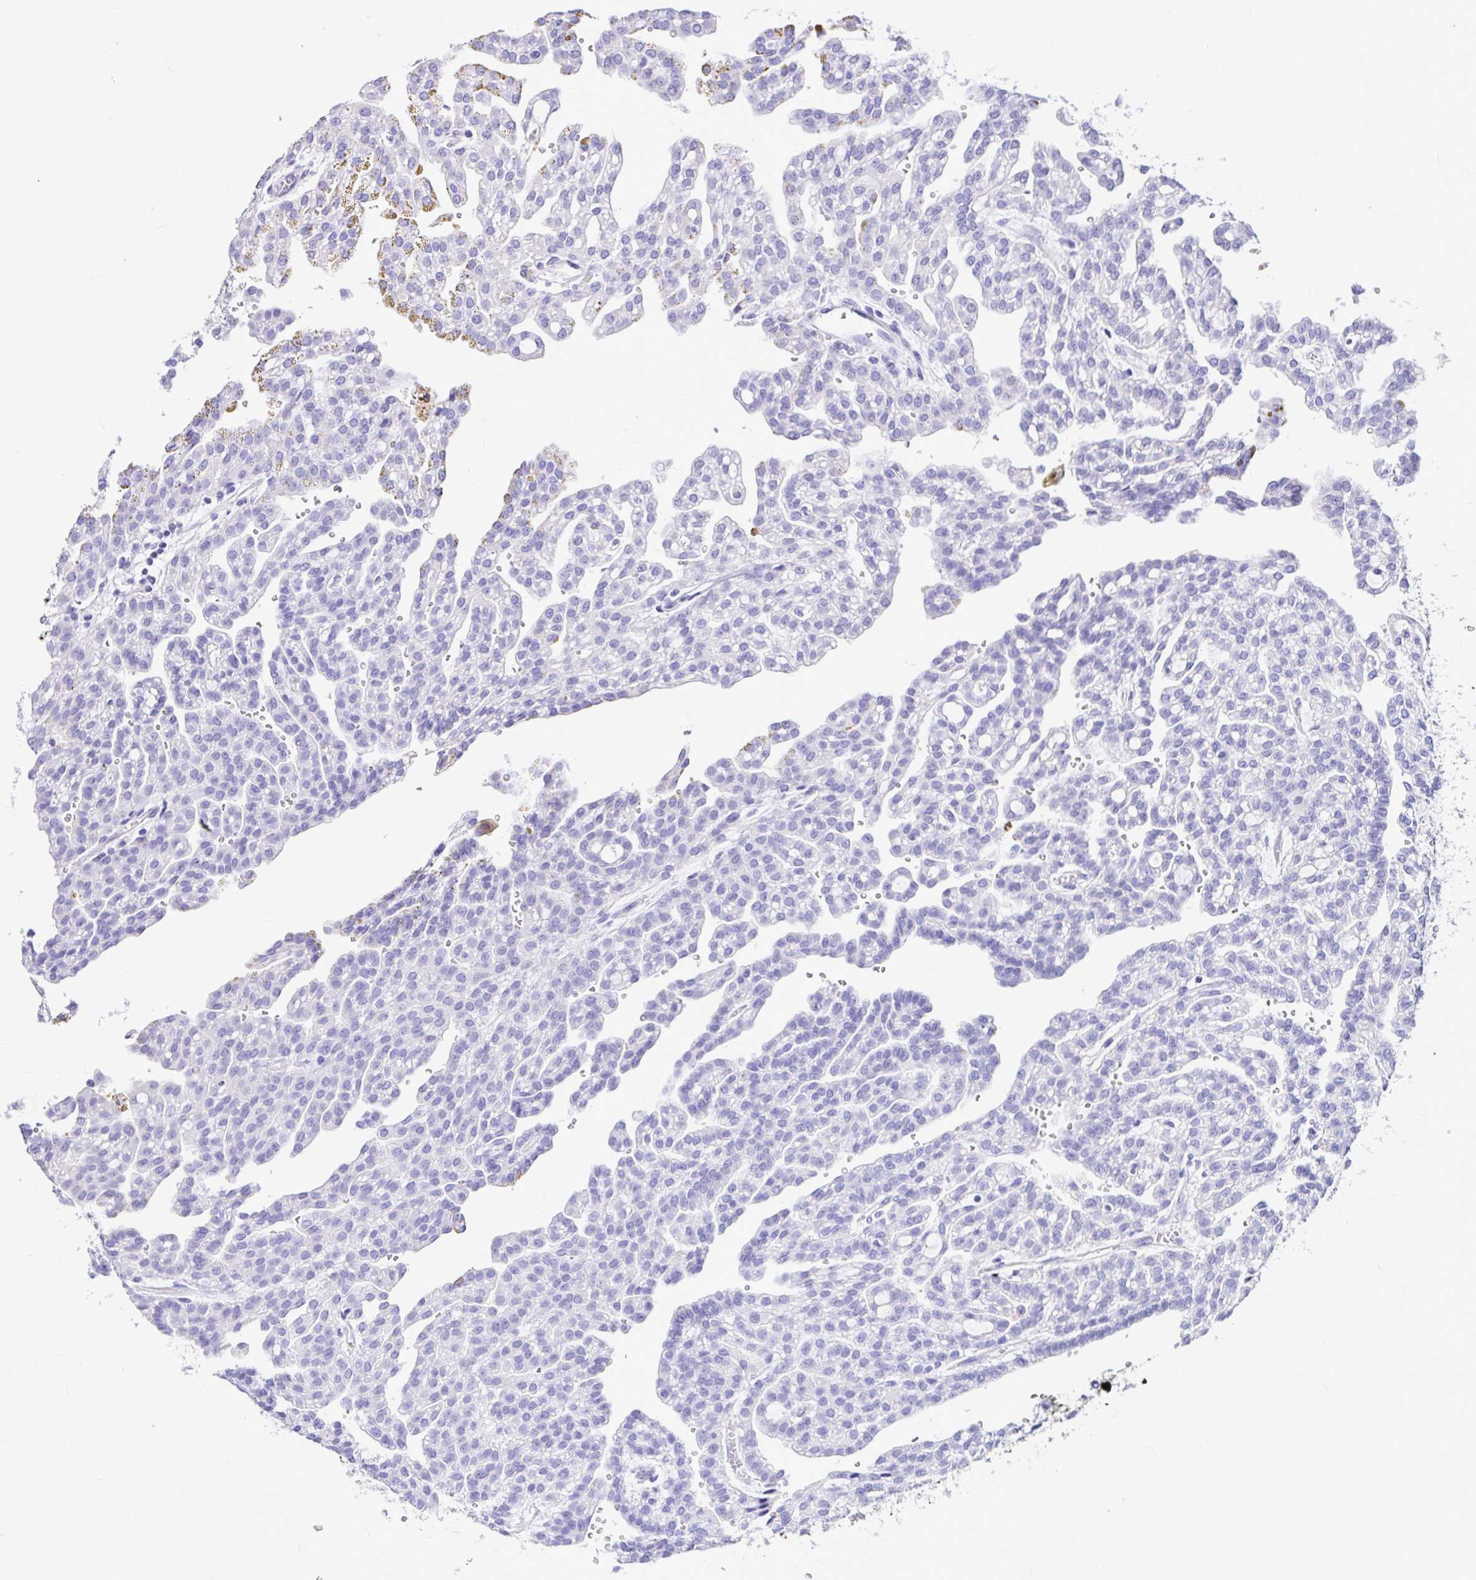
{"staining": {"intensity": "negative", "quantity": "none", "location": "none"}, "tissue": "renal cancer", "cell_type": "Tumor cells", "image_type": "cancer", "snomed": [{"axis": "morphology", "description": "Adenocarcinoma, NOS"}, {"axis": "topography", "description": "Kidney"}], "caption": "A high-resolution image shows IHC staining of renal cancer (adenocarcinoma), which reveals no significant staining in tumor cells. (DAB (3,3'-diaminobenzidine) IHC visualized using brightfield microscopy, high magnification).", "gene": "CLEC1B", "patient": {"sex": "male", "age": 63}}